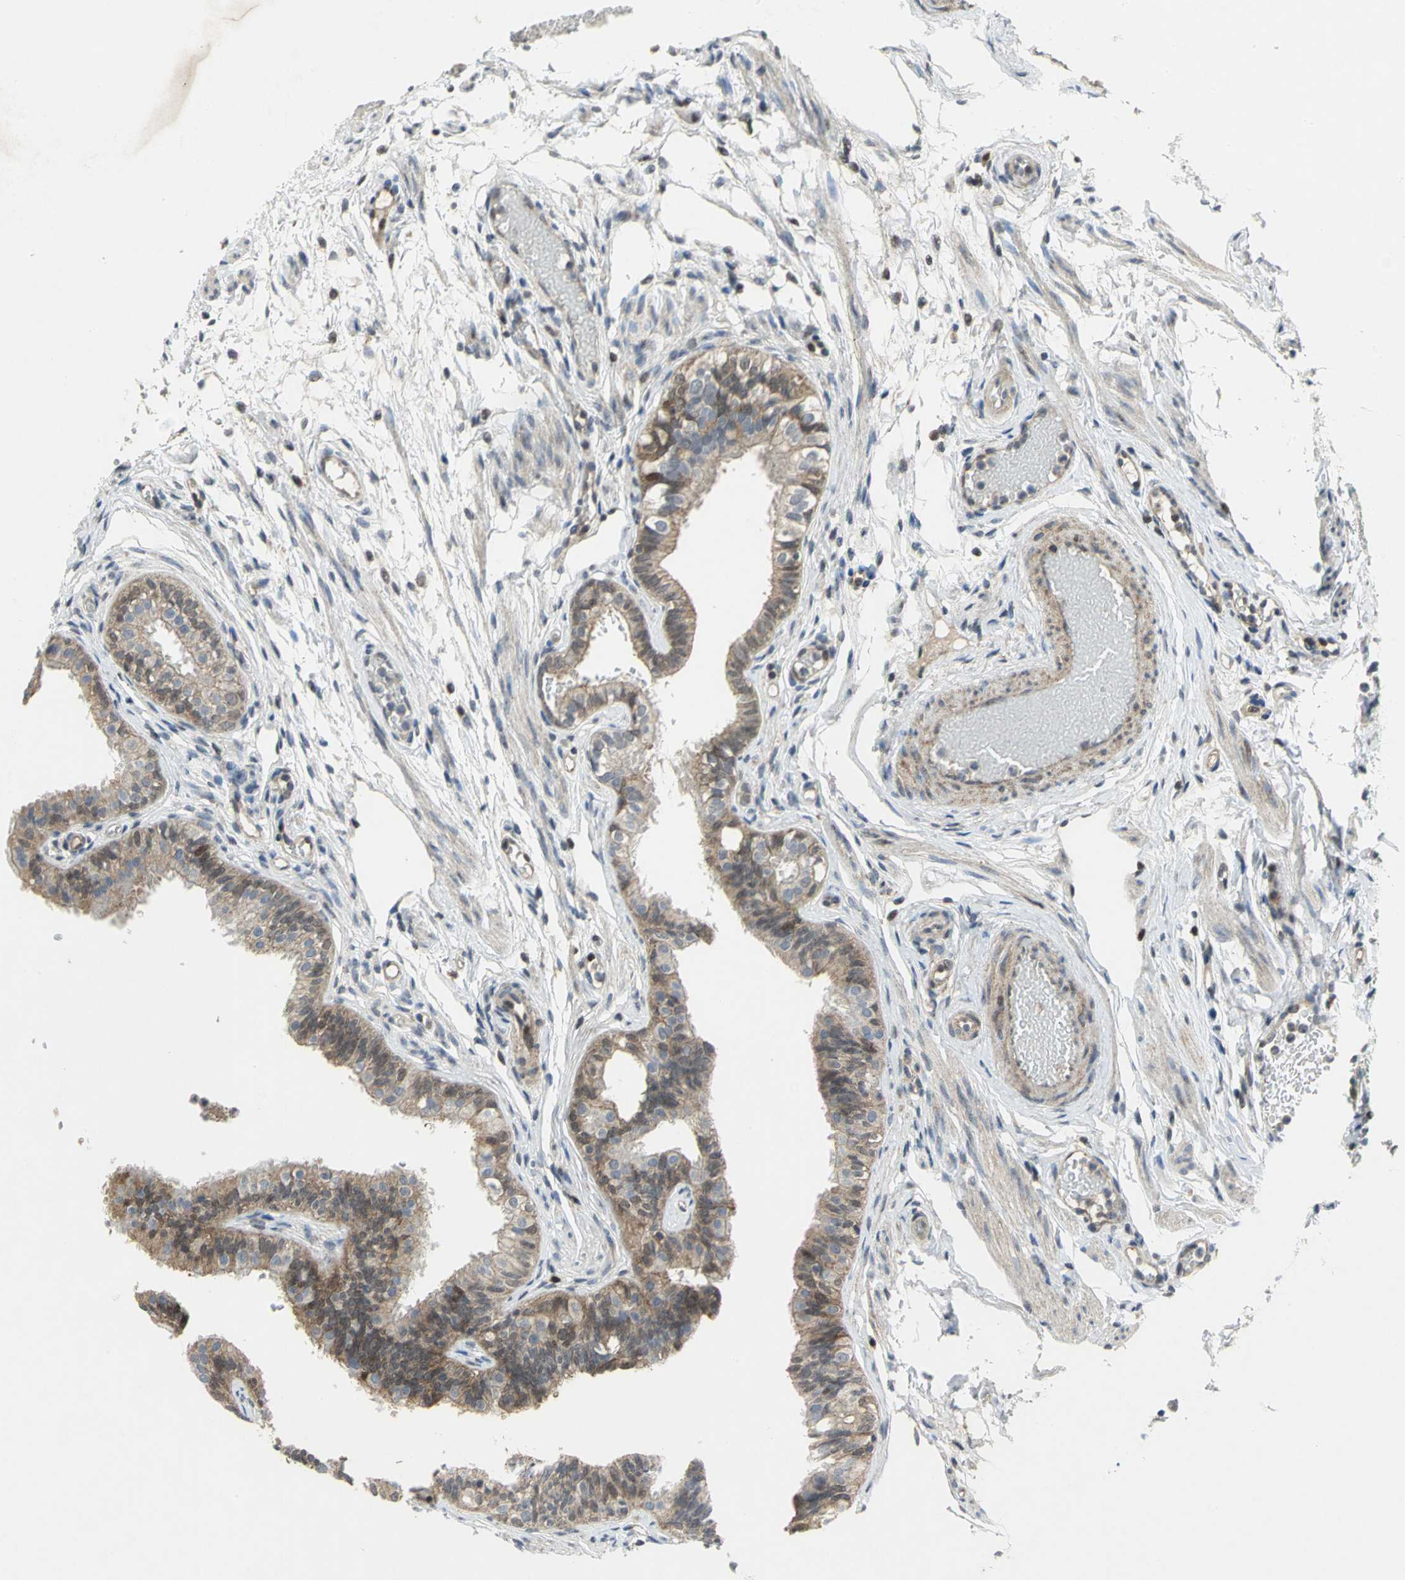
{"staining": {"intensity": "moderate", "quantity": "25%-75%", "location": "nuclear"}, "tissue": "fallopian tube", "cell_type": "Glandular cells", "image_type": "normal", "snomed": [{"axis": "morphology", "description": "Normal tissue, NOS"}, {"axis": "morphology", "description": "Dermoid, NOS"}, {"axis": "topography", "description": "Fallopian tube"}], "caption": "Fallopian tube stained with a brown dye demonstrates moderate nuclear positive staining in about 25%-75% of glandular cells.", "gene": "PPIA", "patient": {"sex": "female", "age": 33}}